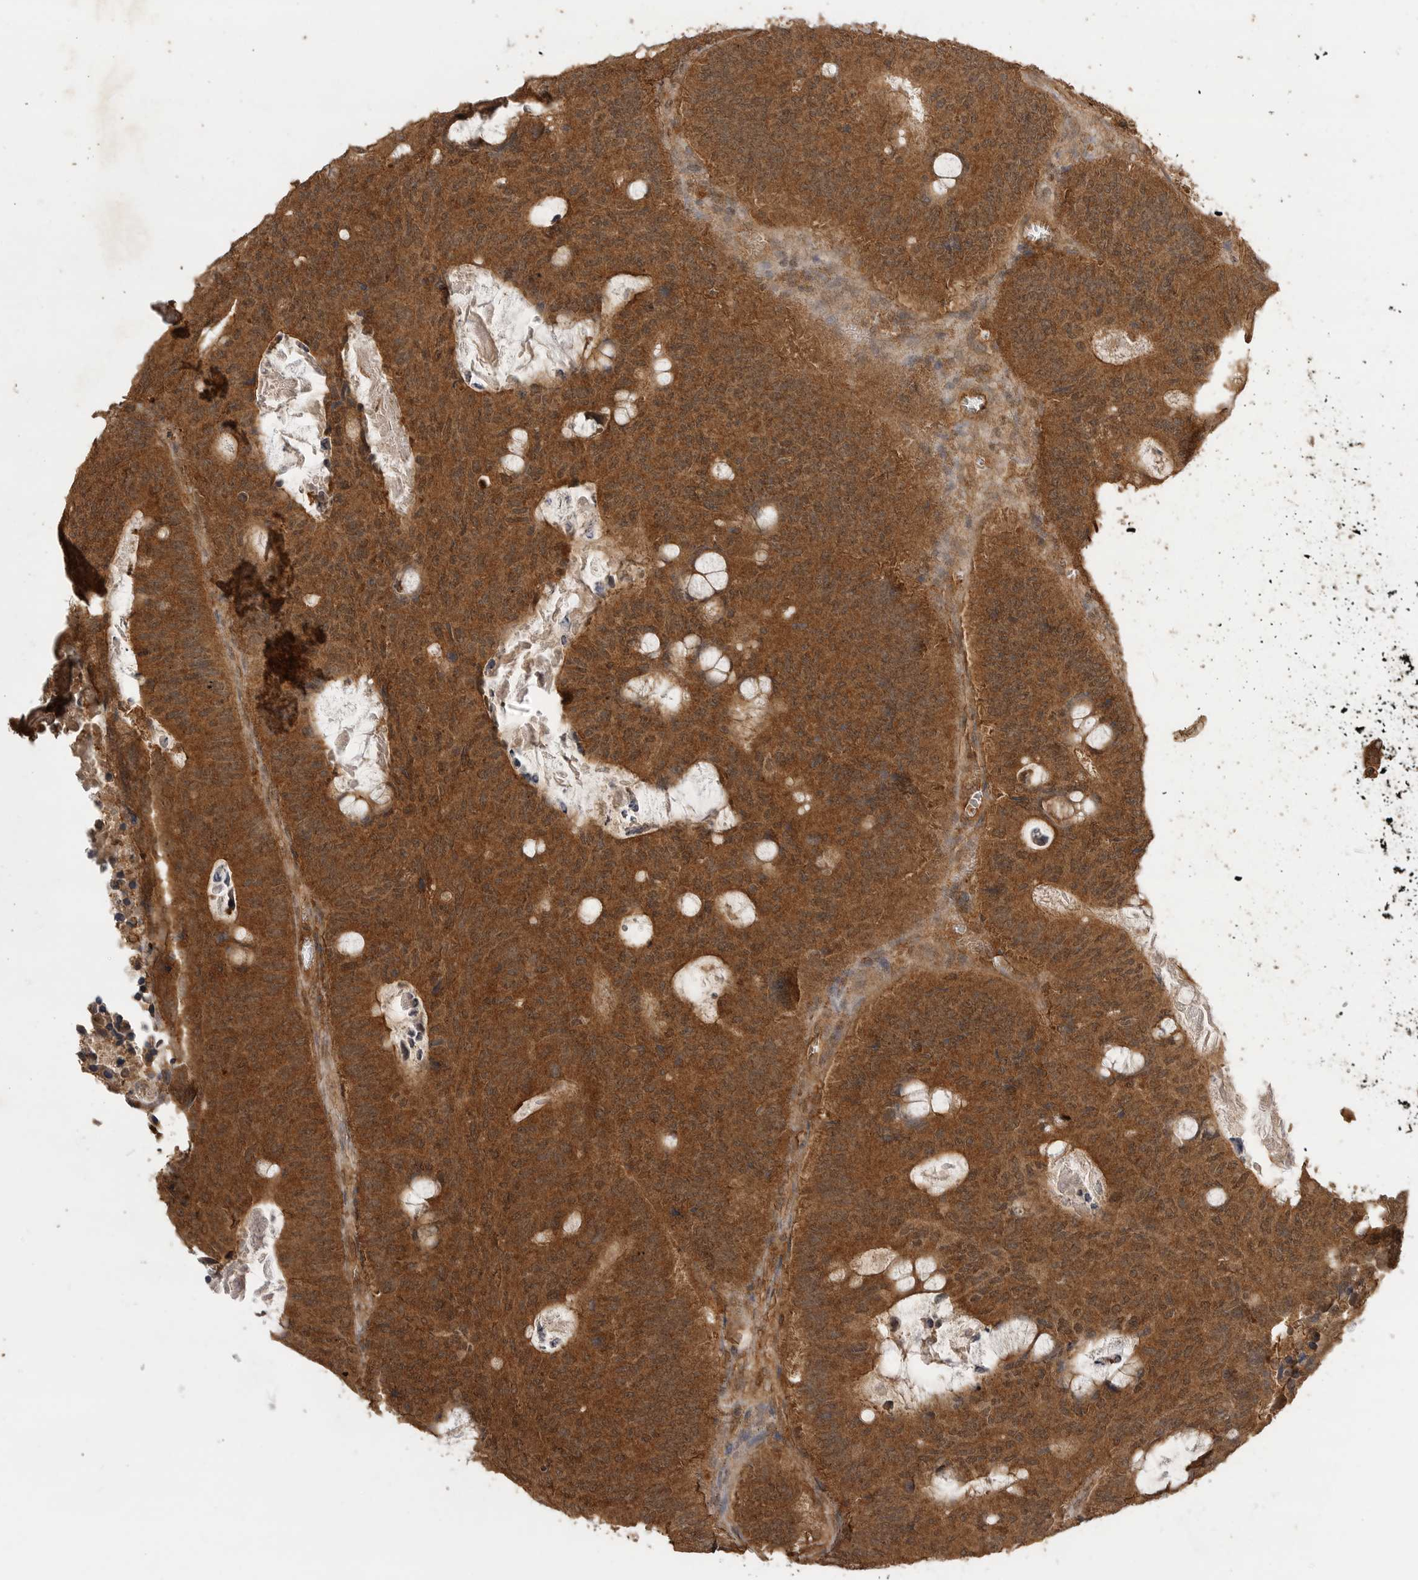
{"staining": {"intensity": "moderate", "quantity": ">75%", "location": "cytoplasmic/membranous,nuclear"}, "tissue": "colorectal cancer", "cell_type": "Tumor cells", "image_type": "cancer", "snomed": [{"axis": "morphology", "description": "Adenocarcinoma, NOS"}, {"axis": "topography", "description": "Colon"}], "caption": "This image reveals IHC staining of colorectal cancer (adenocarcinoma), with medium moderate cytoplasmic/membranous and nuclear expression in approximately >75% of tumor cells.", "gene": "ICOSLG", "patient": {"sex": "male", "age": 87}}